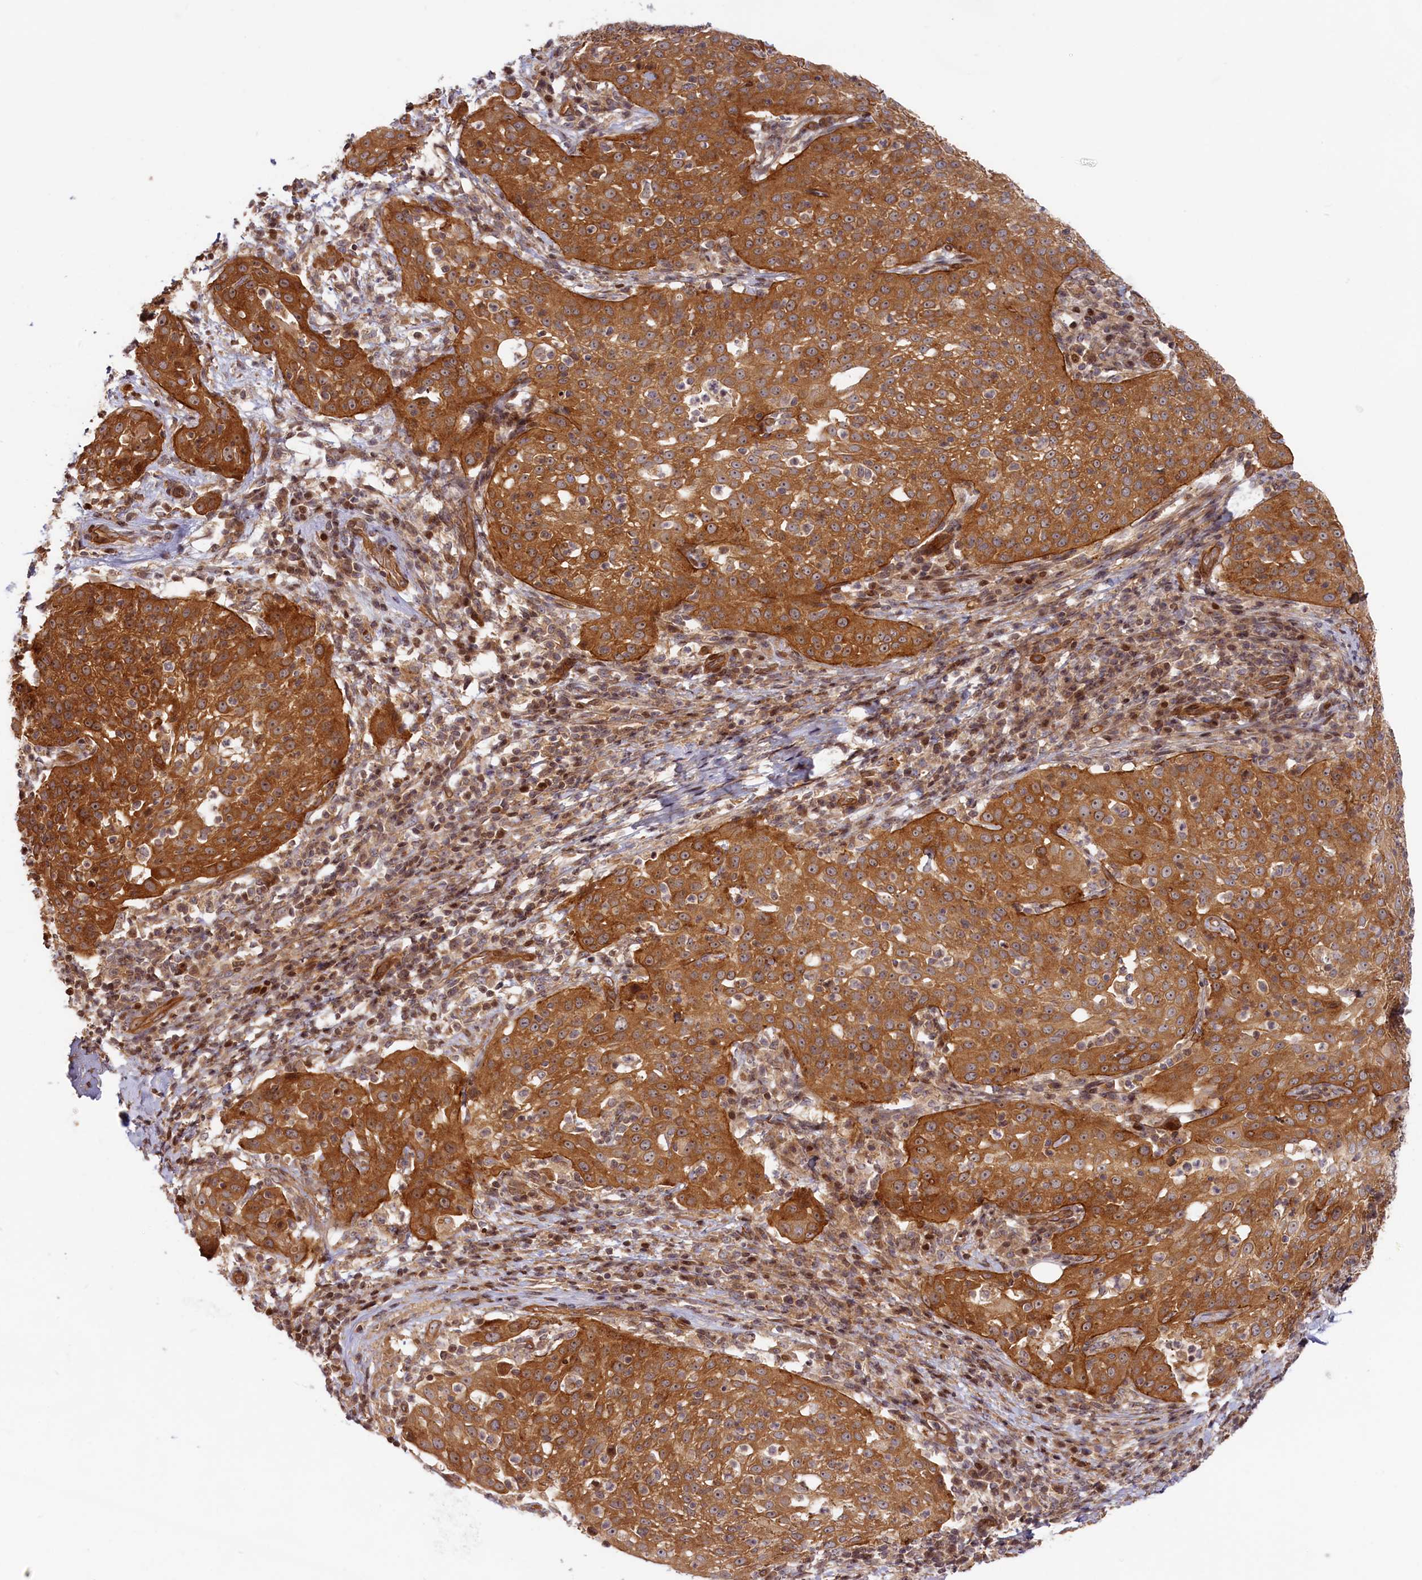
{"staining": {"intensity": "moderate", "quantity": ">75%", "location": "cytoplasmic/membranous"}, "tissue": "cervical cancer", "cell_type": "Tumor cells", "image_type": "cancer", "snomed": [{"axis": "morphology", "description": "Squamous cell carcinoma, NOS"}, {"axis": "topography", "description": "Cervix"}], "caption": "Protein expression by immunohistochemistry (IHC) shows moderate cytoplasmic/membranous staining in about >75% of tumor cells in squamous cell carcinoma (cervical).", "gene": "CEP44", "patient": {"sex": "female", "age": 57}}